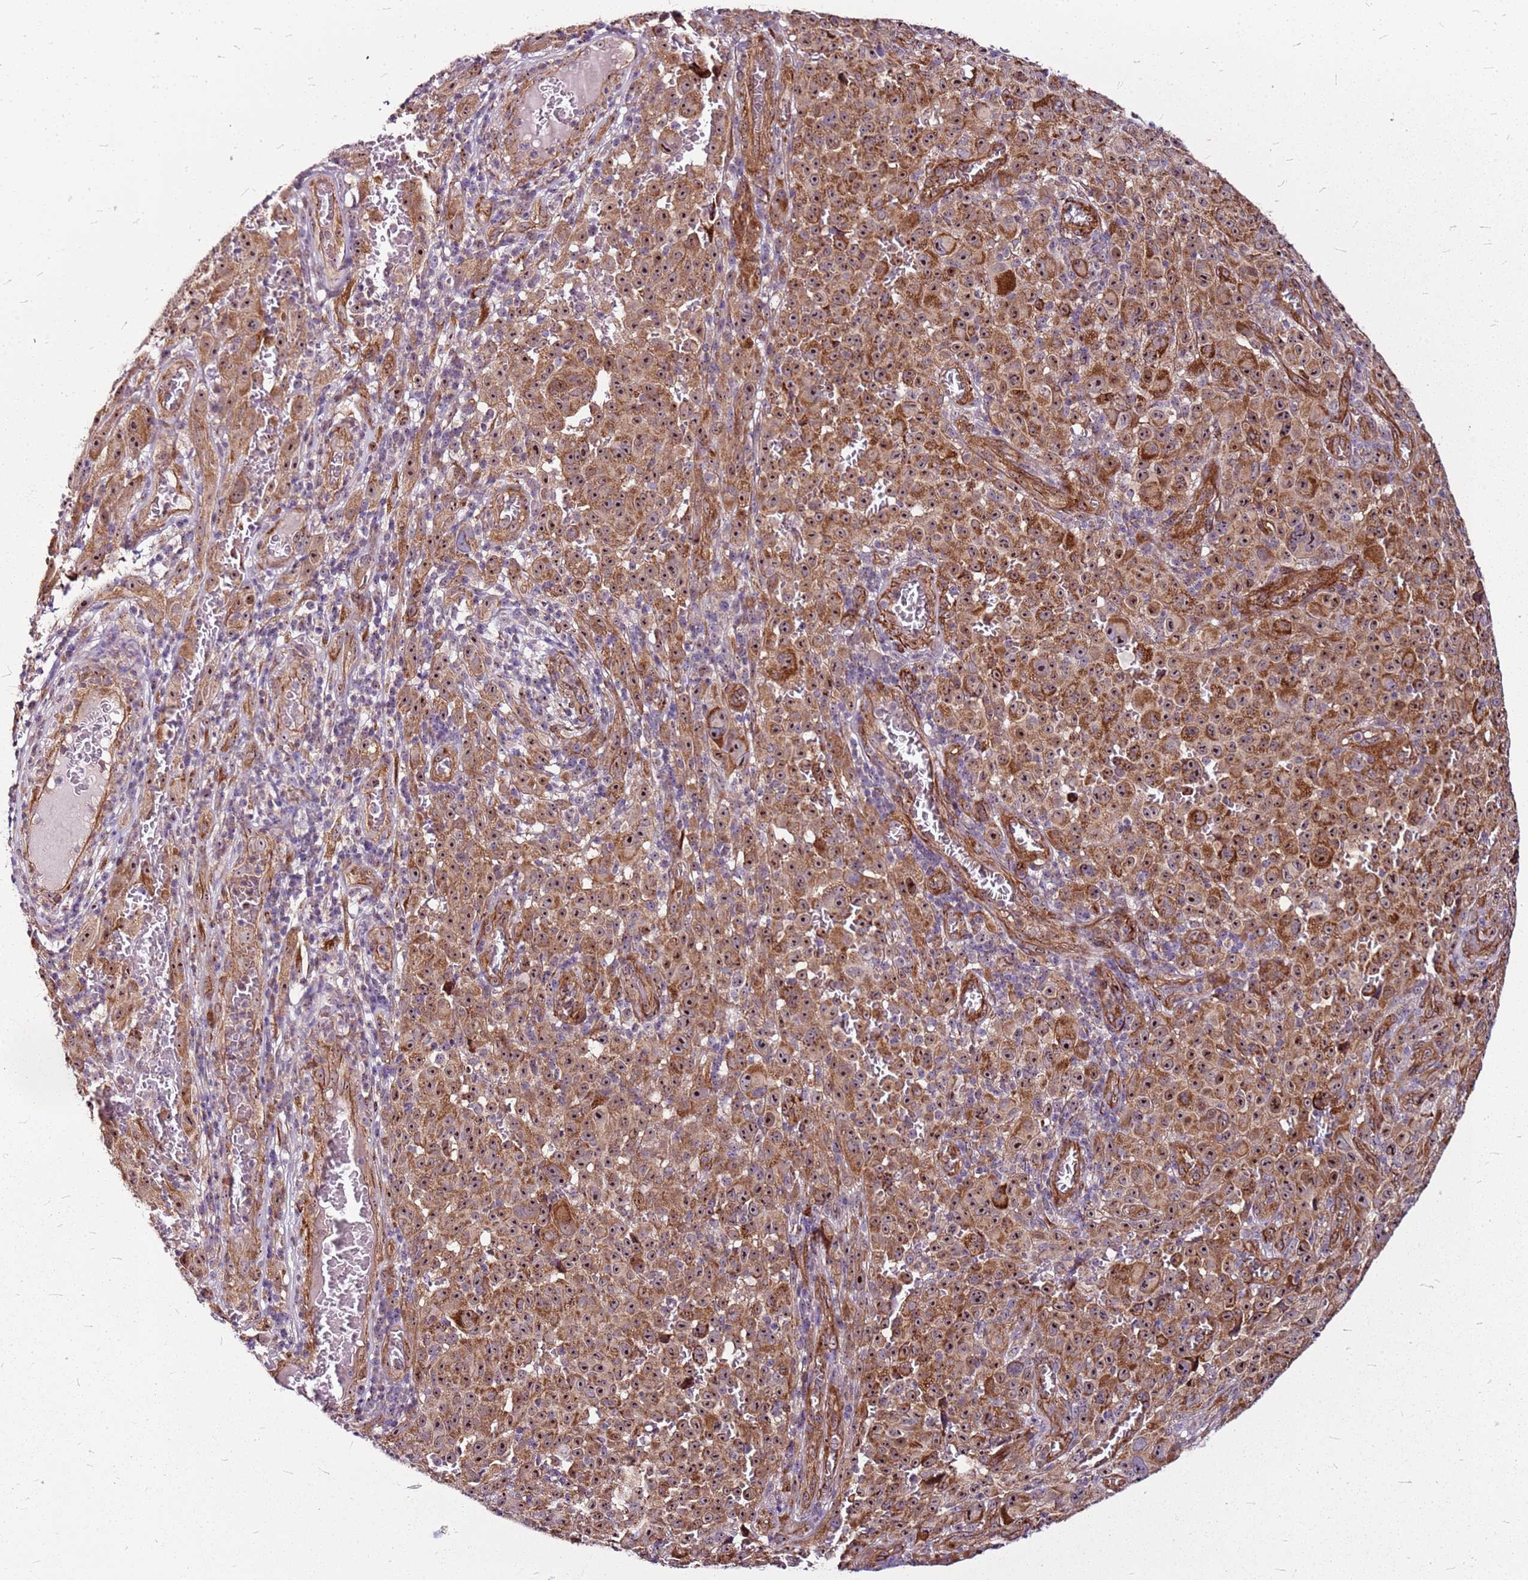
{"staining": {"intensity": "moderate", "quantity": ">75%", "location": "cytoplasmic/membranous,nuclear"}, "tissue": "melanoma", "cell_type": "Tumor cells", "image_type": "cancer", "snomed": [{"axis": "morphology", "description": "Malignant melanoma, NOS"}, {"axis": "topography", "description": "Skin"}], "caption": "Melanoma stained with immunohistochemistry (IHC) demonstrates moderate cytoplasmic/membranous and nuclear positivity in approximately >75% of tumor cells.", "gene": "TOPAZ1", "patient": {"sex": "female", "age": 82}}